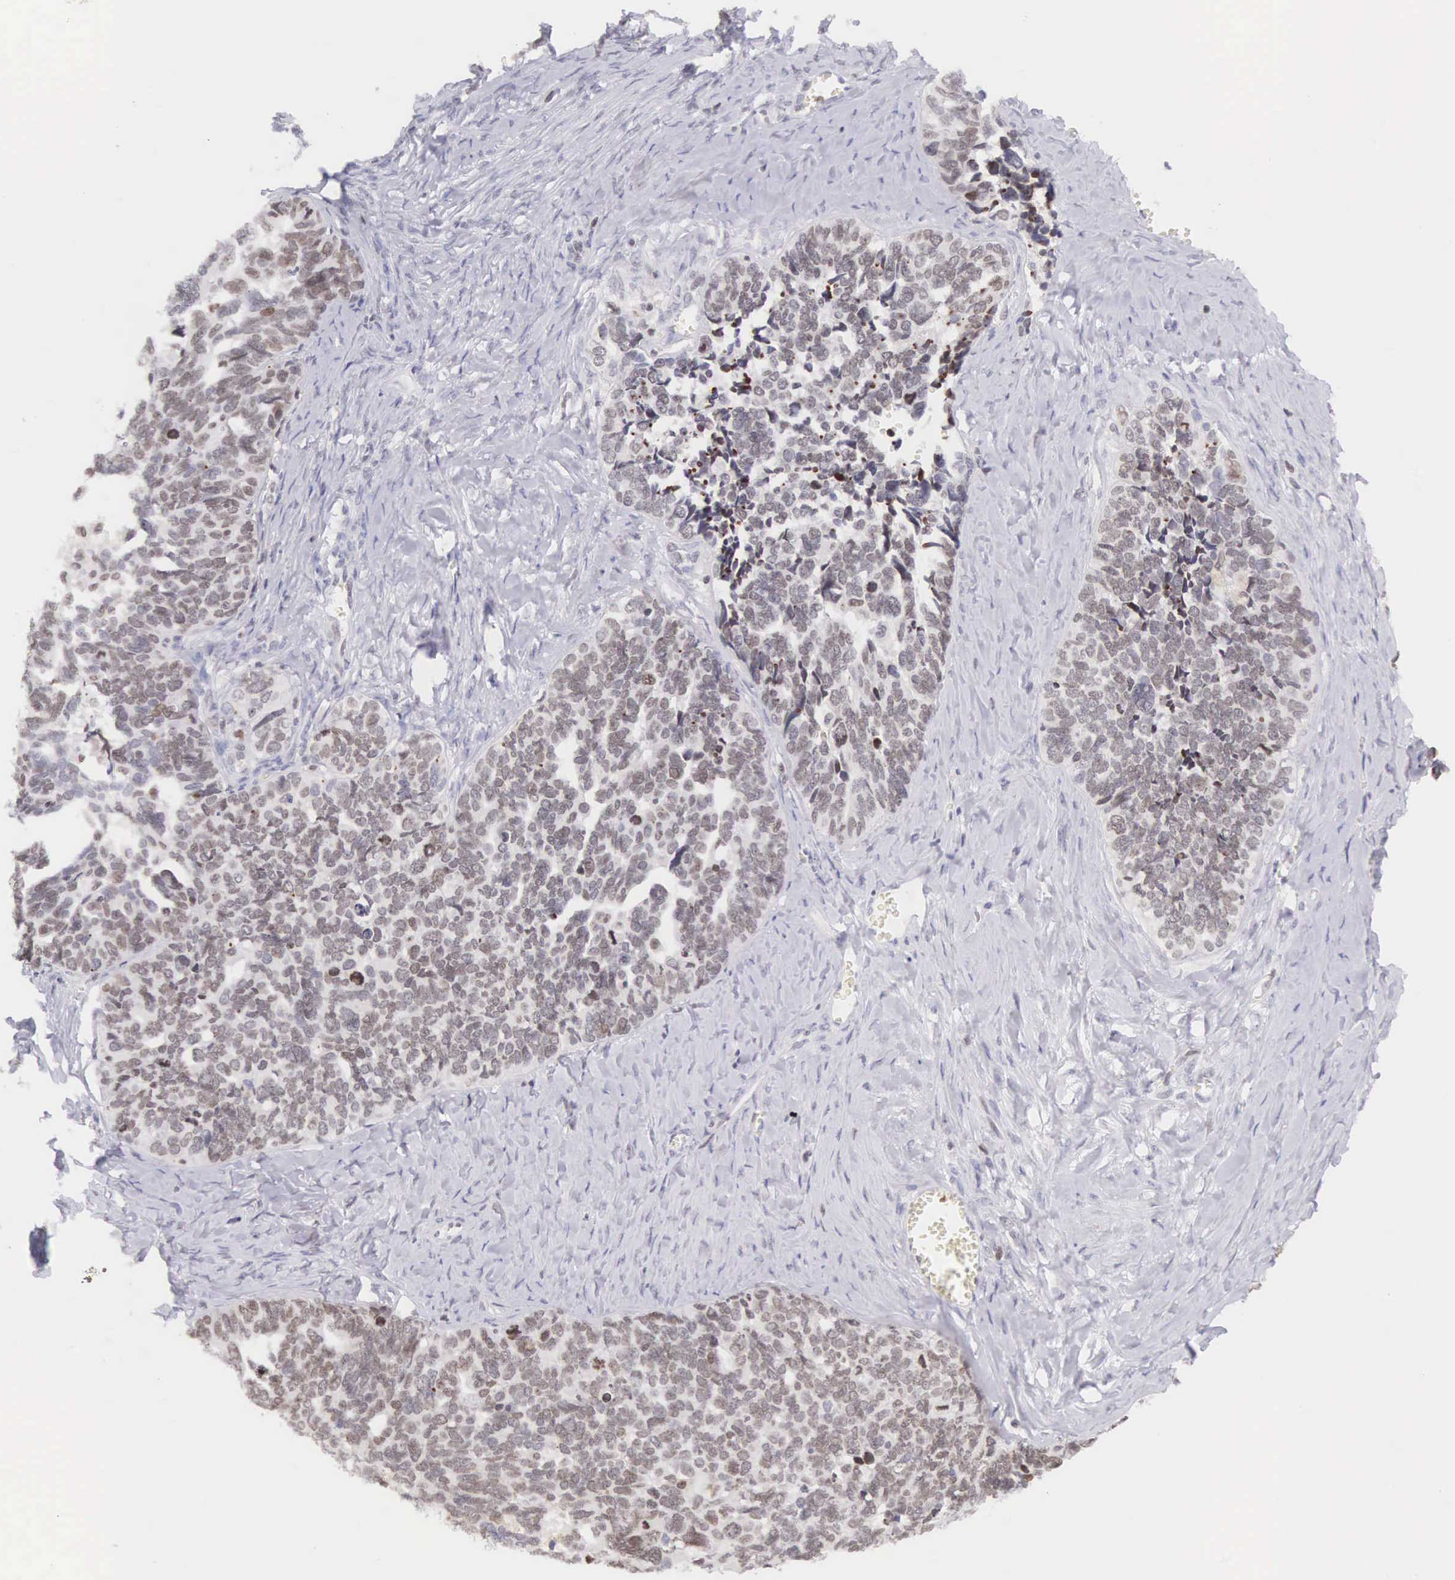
{"staining": {"intensity": "moderate", "quantity": ">75%", "location": "nuclear"}, "tissue": "ovarian cancer", "cell_type": "Tumor cells", "image_type": "cancer", "snomed": [{"axis": "morphology", "description": "Cystadenocarcinoma, serous, NOS"}, {"axis": "topography", "description": "Ovary"}], "caption": "A micrograph showing moderate nuclear positivity in about >75% of tumor cells in ovarian cancer, as visualized by brown immunohistochemical staining.", "gene": "VRK1", "patient": {"sex": "female", "age": 77}}